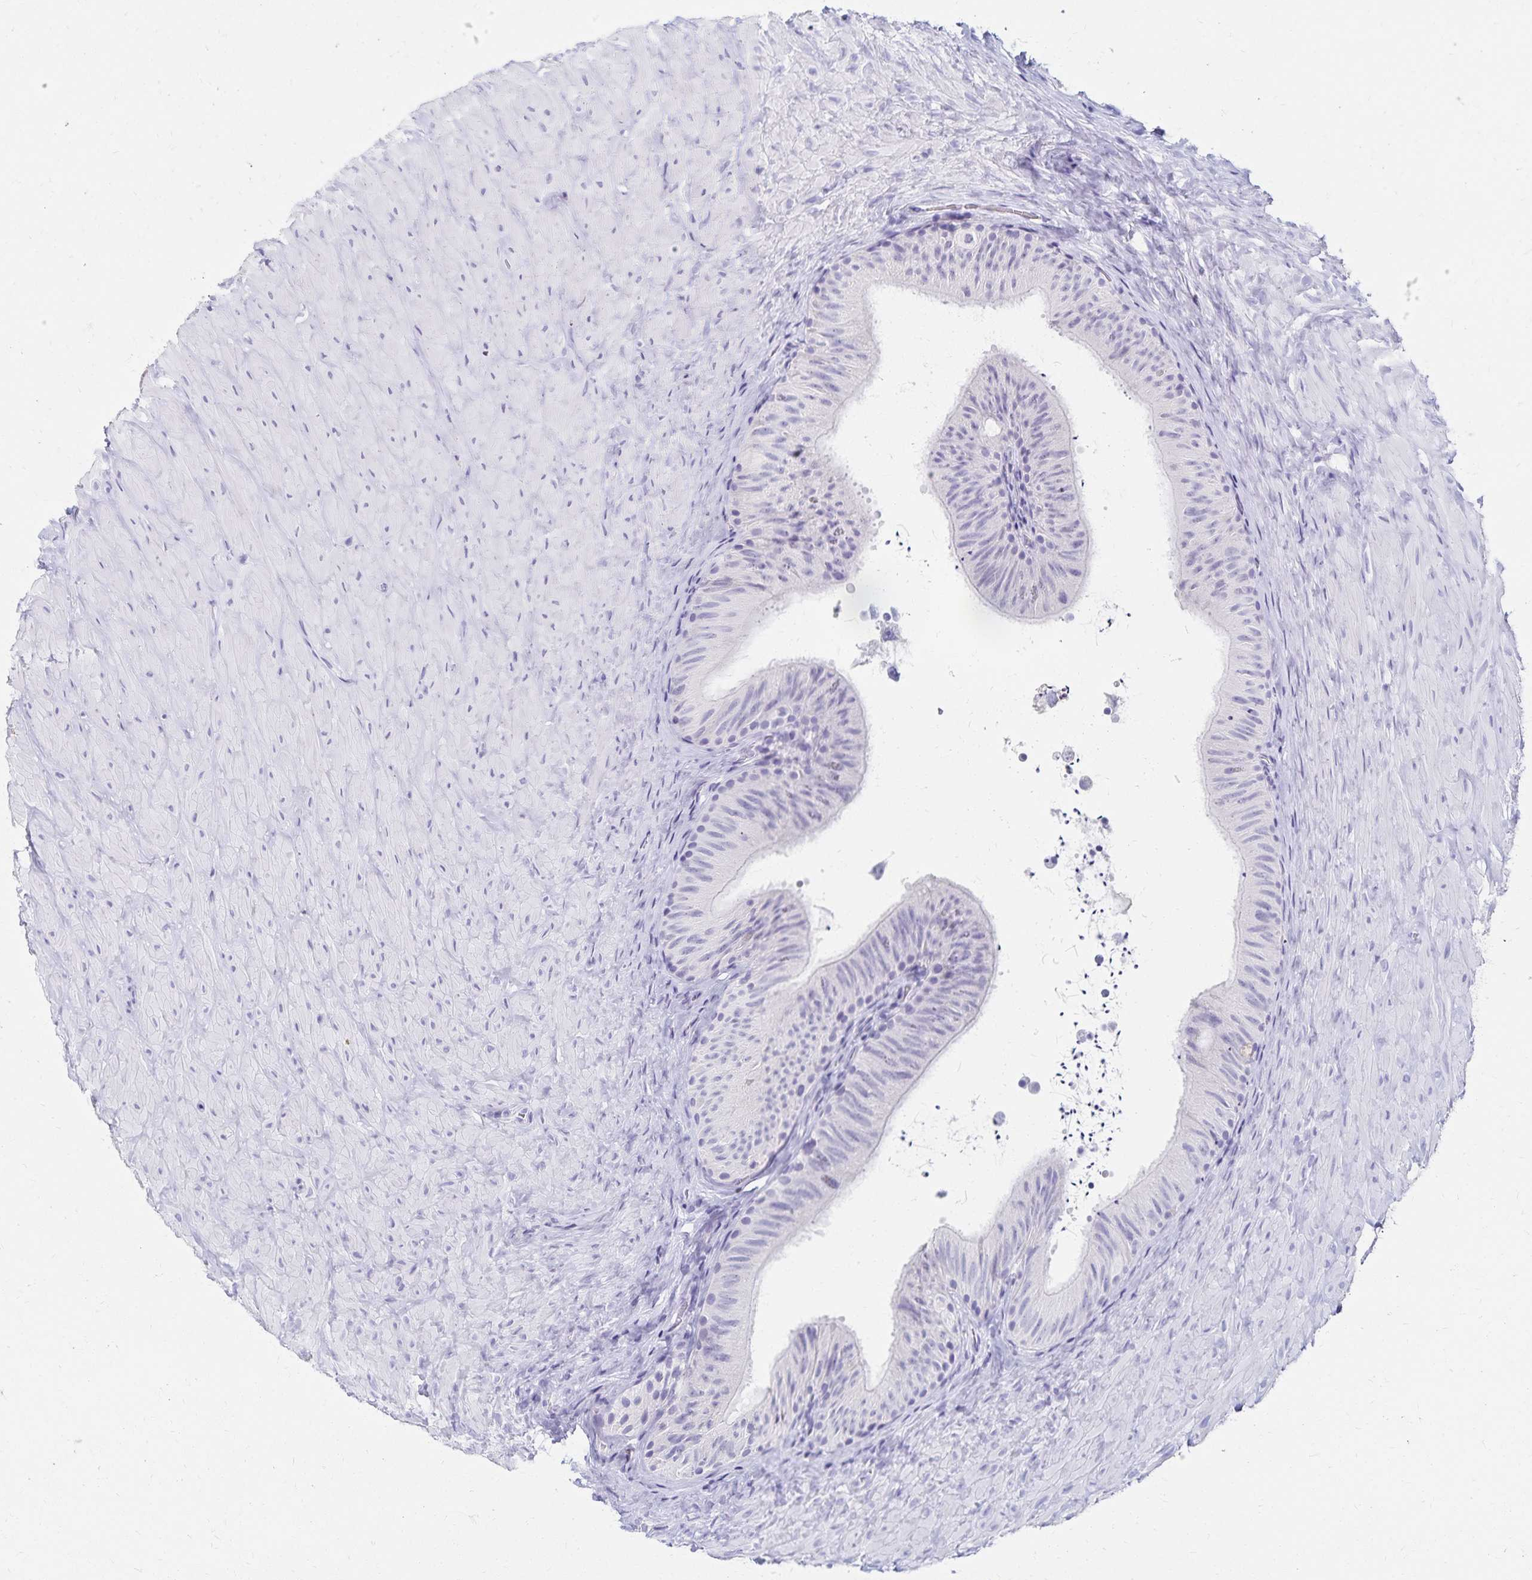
{"staining": {"intensity": "negative", "quantity": "none", "location": "none"}, "tissue": "epididymis", "cell_type": "Glandular cells", "image_type": "normal", "snomed": [{"axis": "morphology", "description": "Normal tissue, NOS"}, {"axis": "topography", "description": "Epididymis, spermatic cord, NOS"}, {"axis": "topography", "description": "Epididymis"}], "caption": "This is a image of immunohistochemistry (IHC) staining of normal epididymis, which shows no expression in glandular cells. (DAB immunohistochemistry (IHC) visualized using brightfield microscopy, high magnification).", "gene": "C2orf50", "patient": {"sex": "male", "age": 31}}